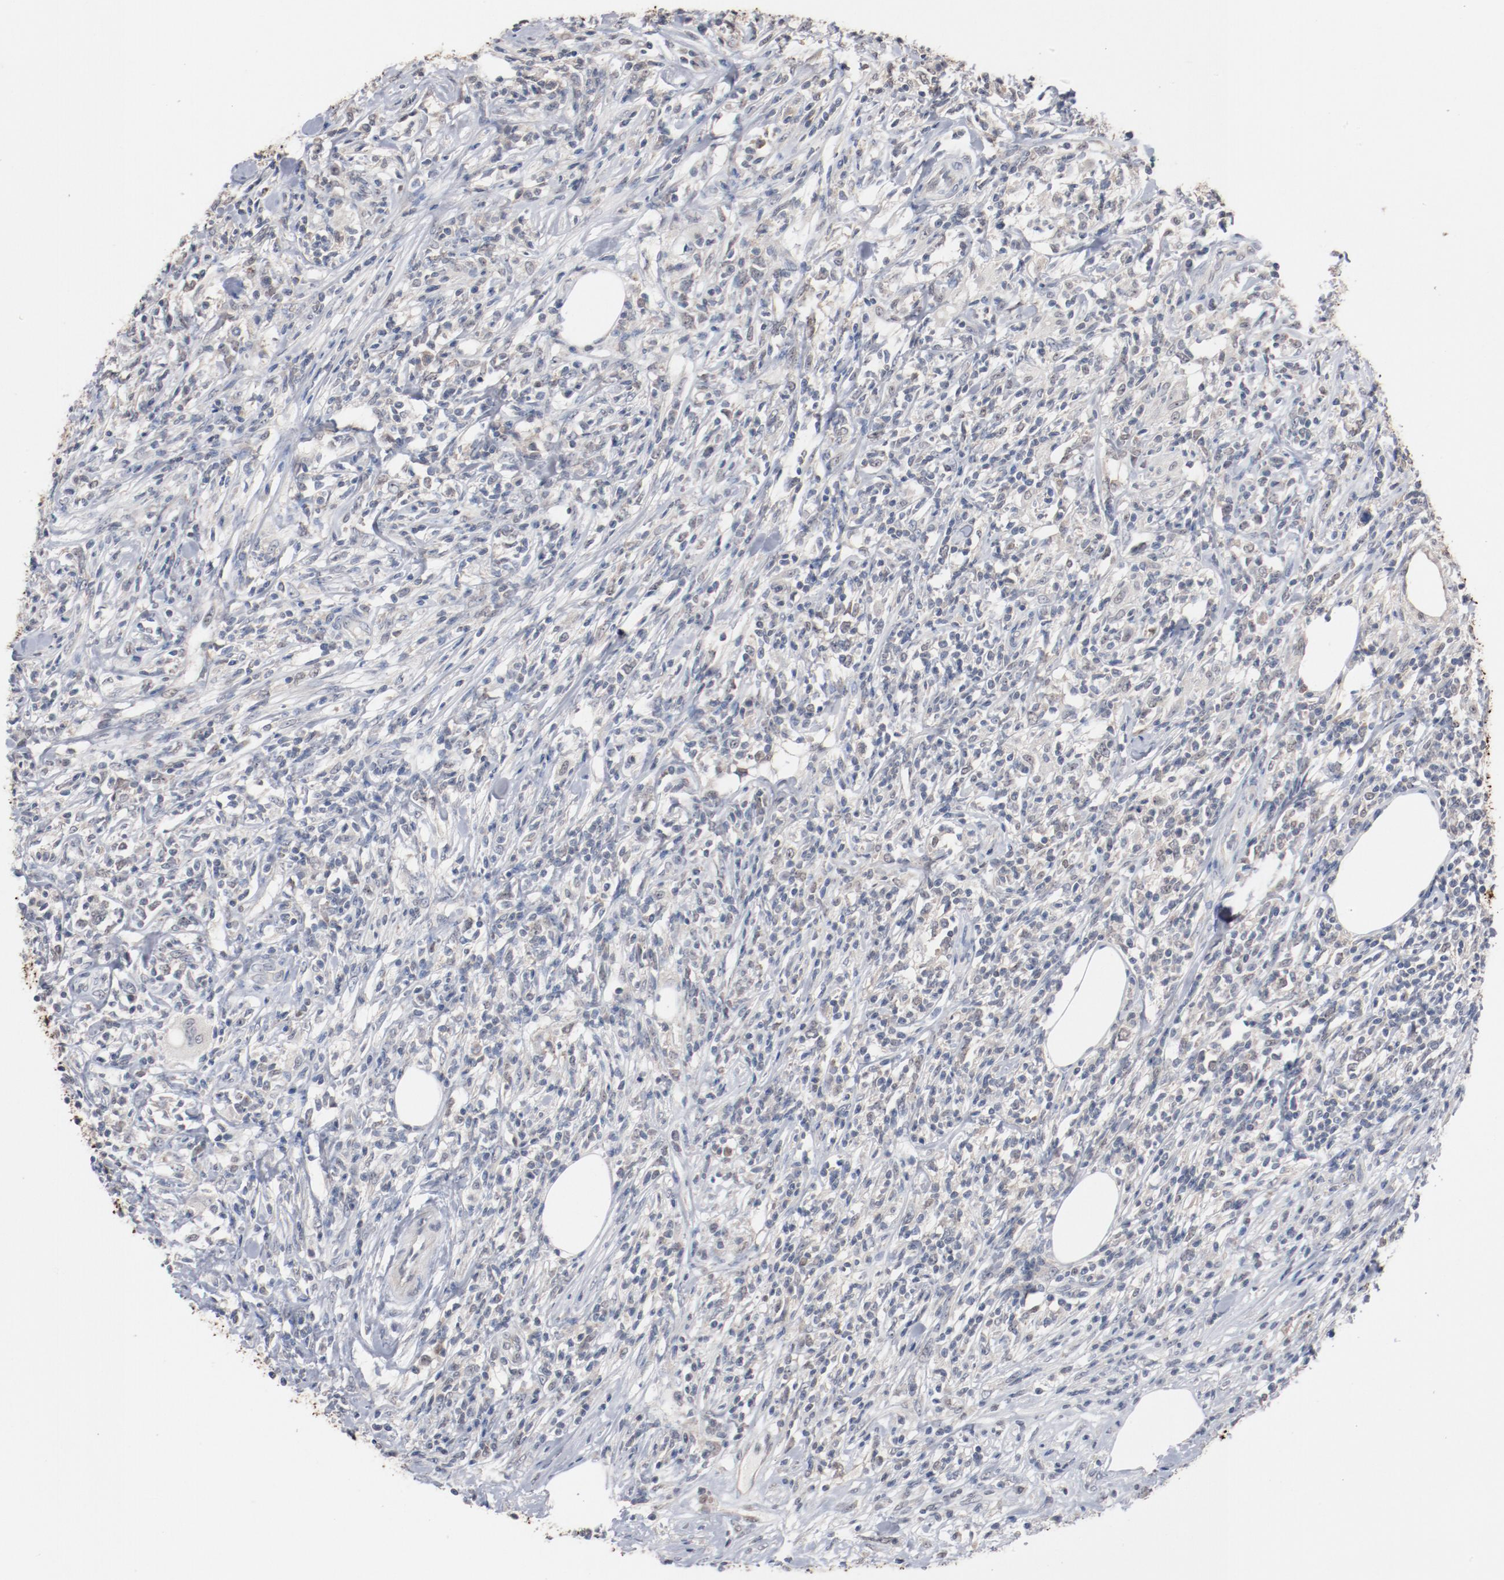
{"staining": {"intensity": "negative", "quantity": "none", "location": "none"}, "tissue": "lymphoma", "cell_type": "Tumor cells", "image_type": "cancer", "snomed": [{"axis": "morphology", "description": "Malignant lymphoma, non-Hodgkin's type, High grade"}, {"axis": "topography", "description": "Lymph node"}], "caption": "A high-resolution histopathology image shows immunohistochemistry (IHC) staining of lymphoma, which shows no significant positivity in tumor cells.", "gene": "ERICH1", "patient": {"sex": "female", "age": 84}}